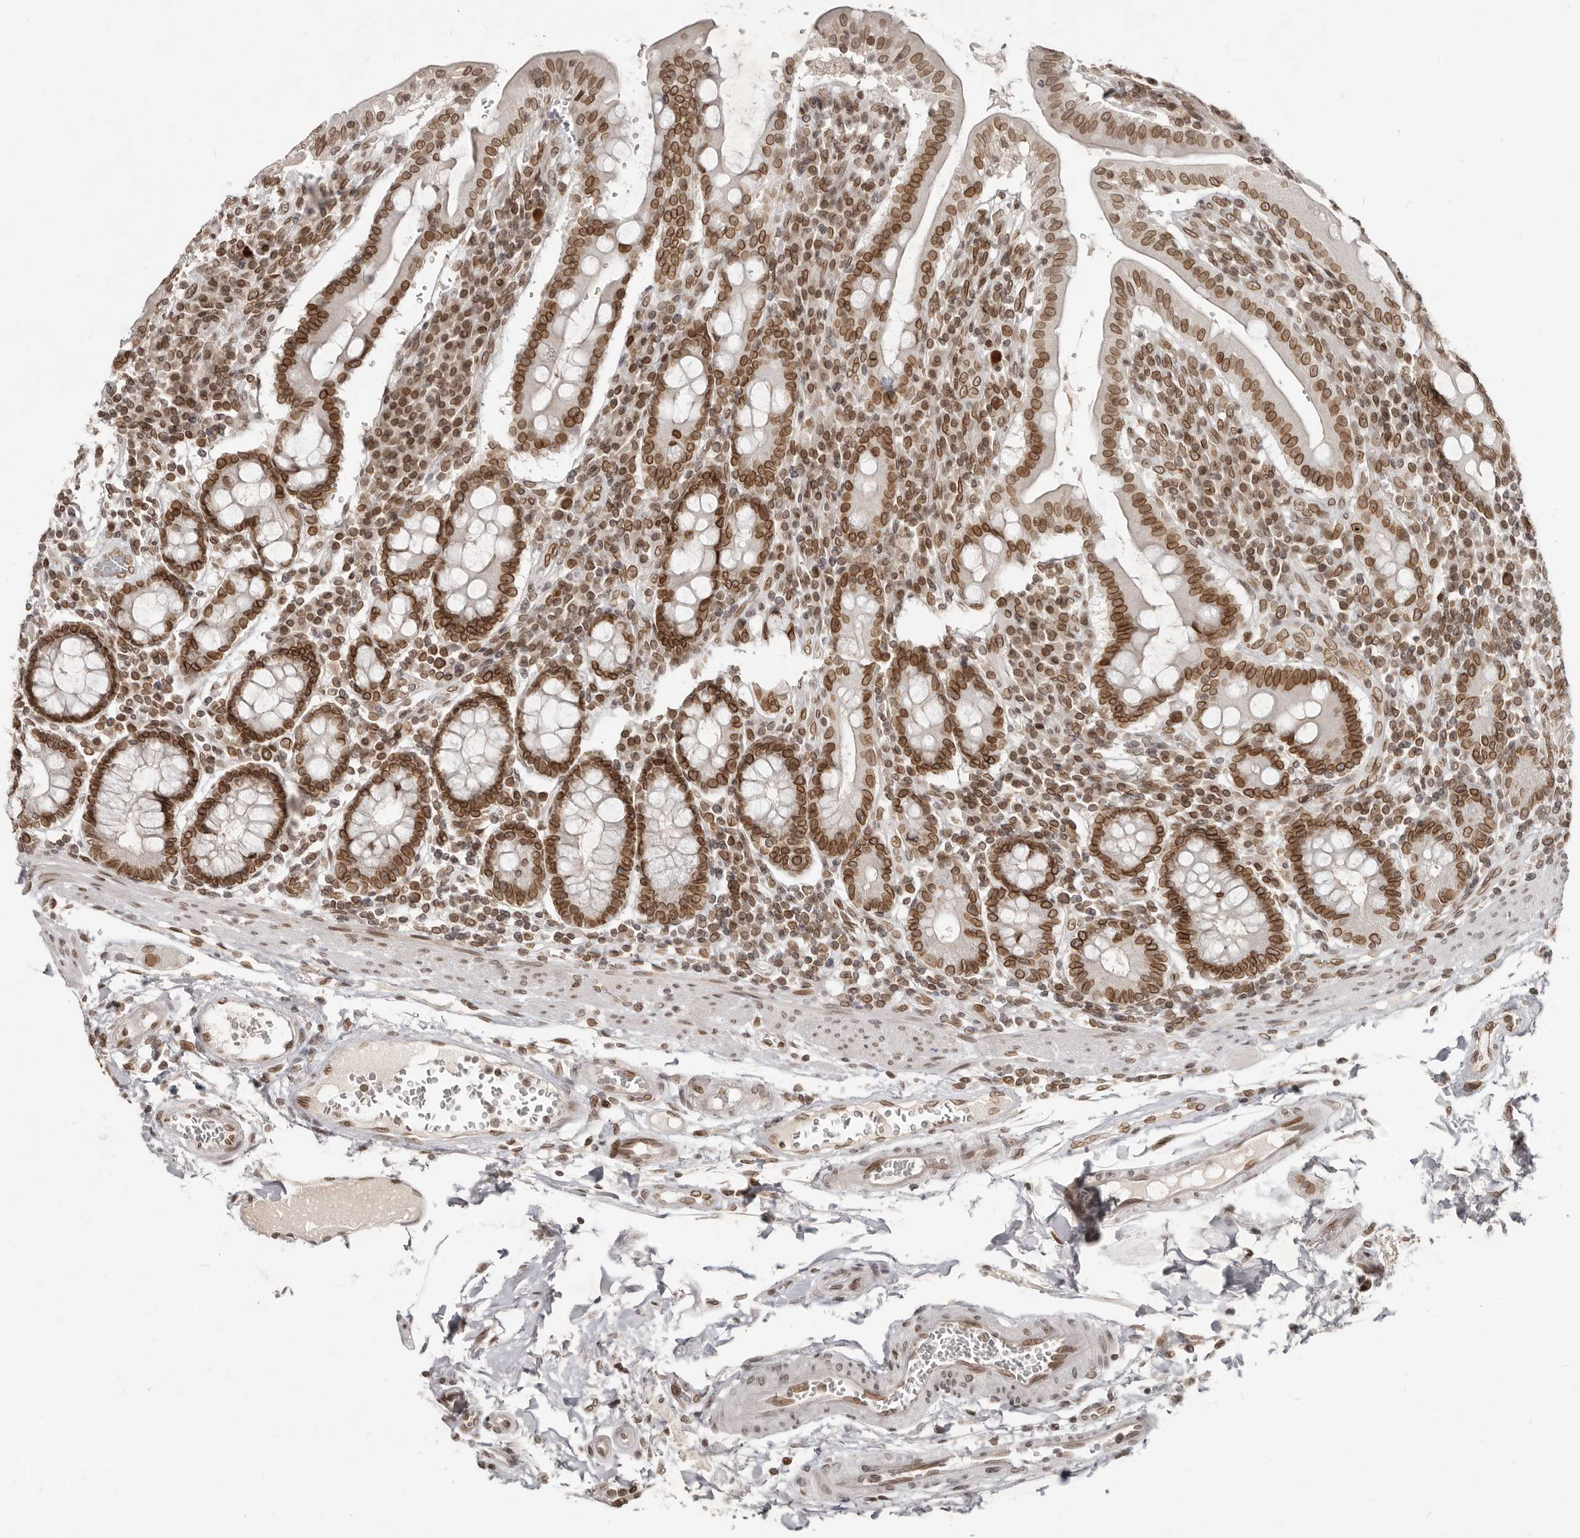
{"staining": {"intensity": "strong", "quantity": ">75%", "location": "cytoplasmic/membranous,nuclear"}, "tissue": "duodenum", "cell_type": "Glandular cells", "image_type": "normal", "snomed": [{"axis": "morphology", "description": "Normal tissue, NOS"}, {"axis": "morphology", "description": "Adenocarcinoma, NOS"}, {"axis": "topography", "description": "Pancreas"}, {"axis": "topography", "description": "Duodenum"}], "caption": "A photomicrograph showing strong cytoplasmic/membranous,nuclear expression in about >75% of glandular cells in benign duodenum, as visualized by brown immunohistochemical staining.", "gene": "NUP153", "patient": {"sex": "male", "age": 50}}